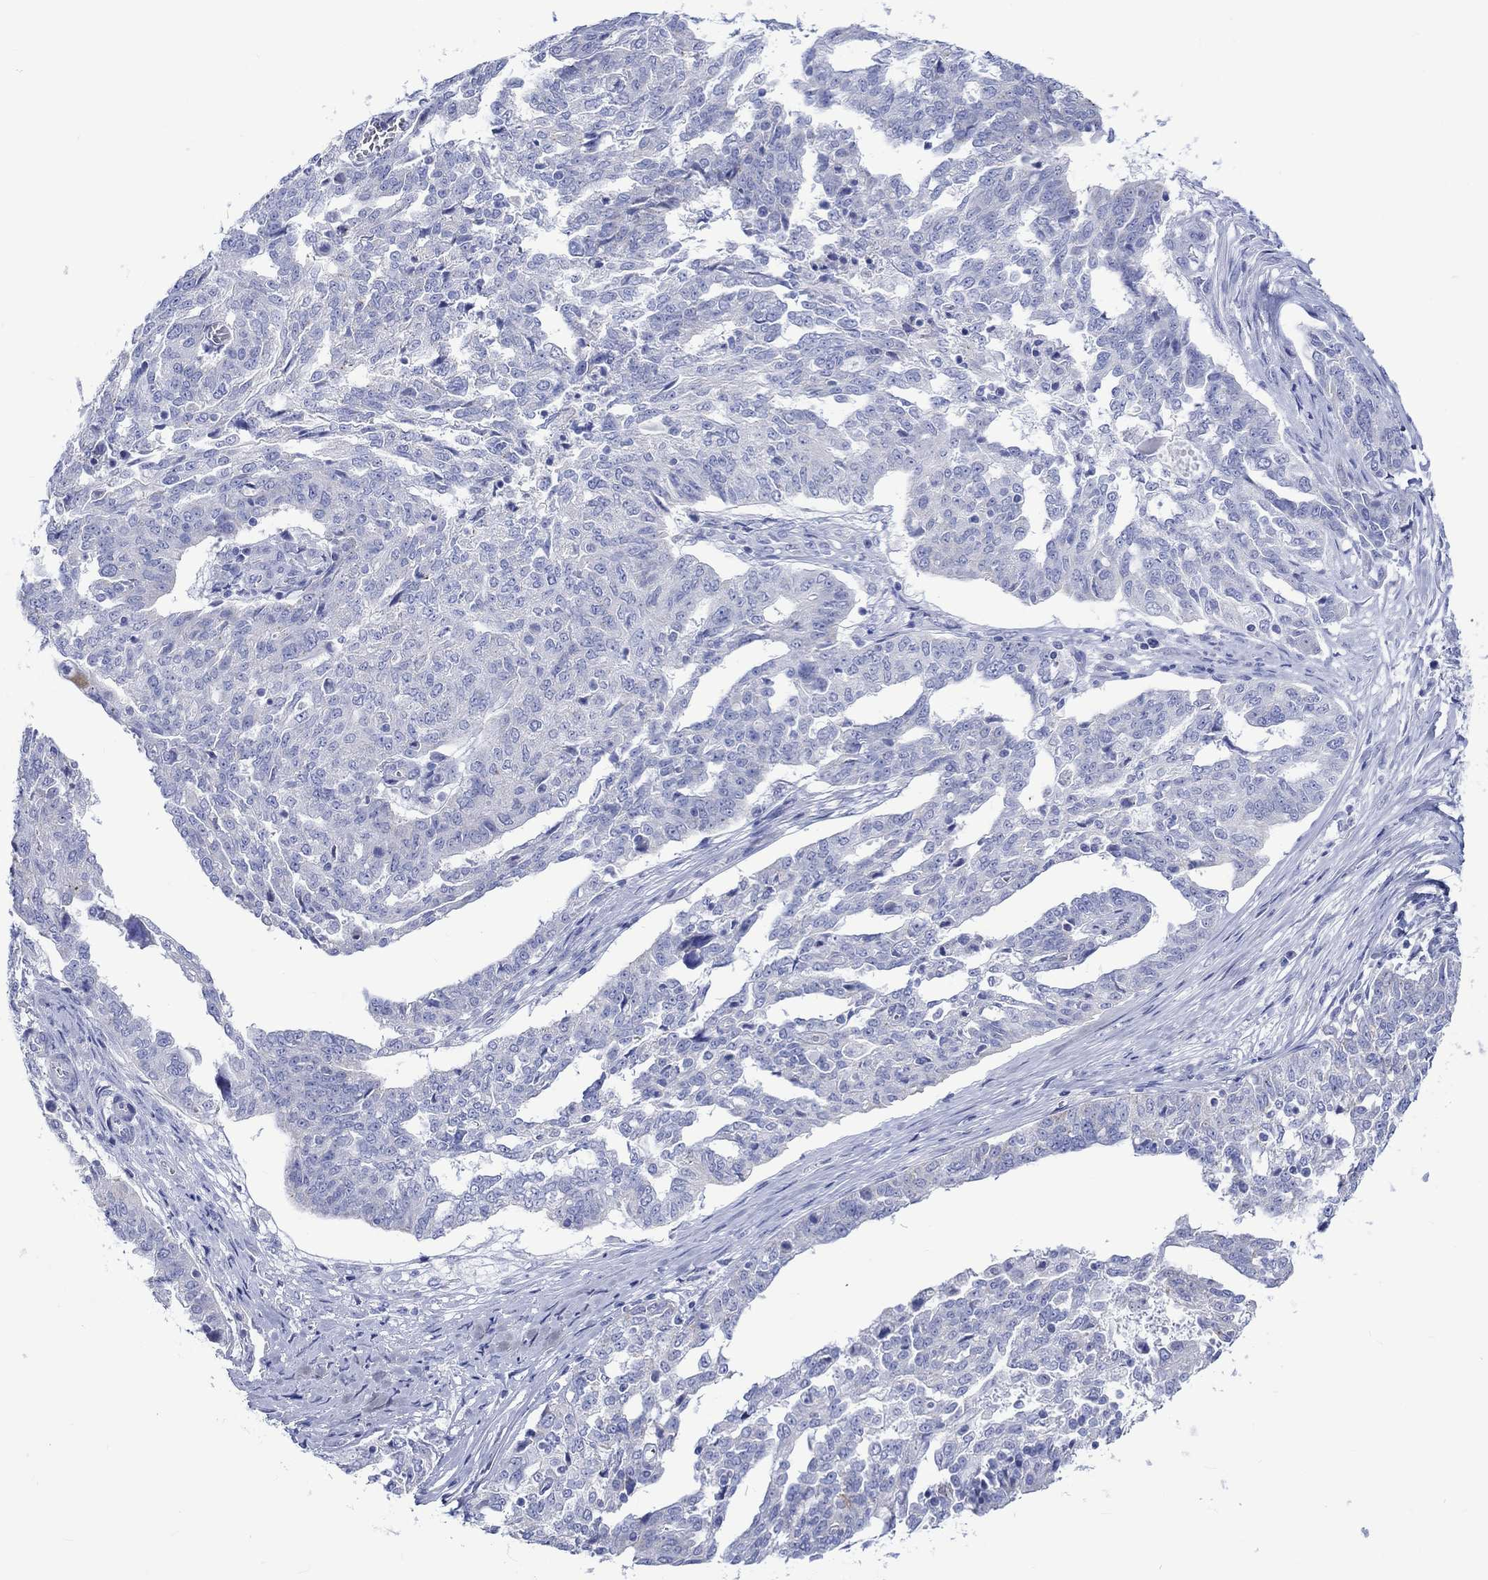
{"staining": {"intensity": "negative", "quantity": "none", "location": "none"}, "tissue": "ovarian cancer", "cell_type": "Tumor cells", "image_type": "cancer", "snomed": [{"axis": "morphology", "description": "Cystadenocarcinoma, serous, NOS"}, {"axis": "topography", "description": "Ovary"}], "caption": "The histopathology image exhibits no significant expression in tumor cells of ovarian serous cystadenocarcinoma.", "gene": "CPLX2", "patient": {"sex": "female", "age": 67}}